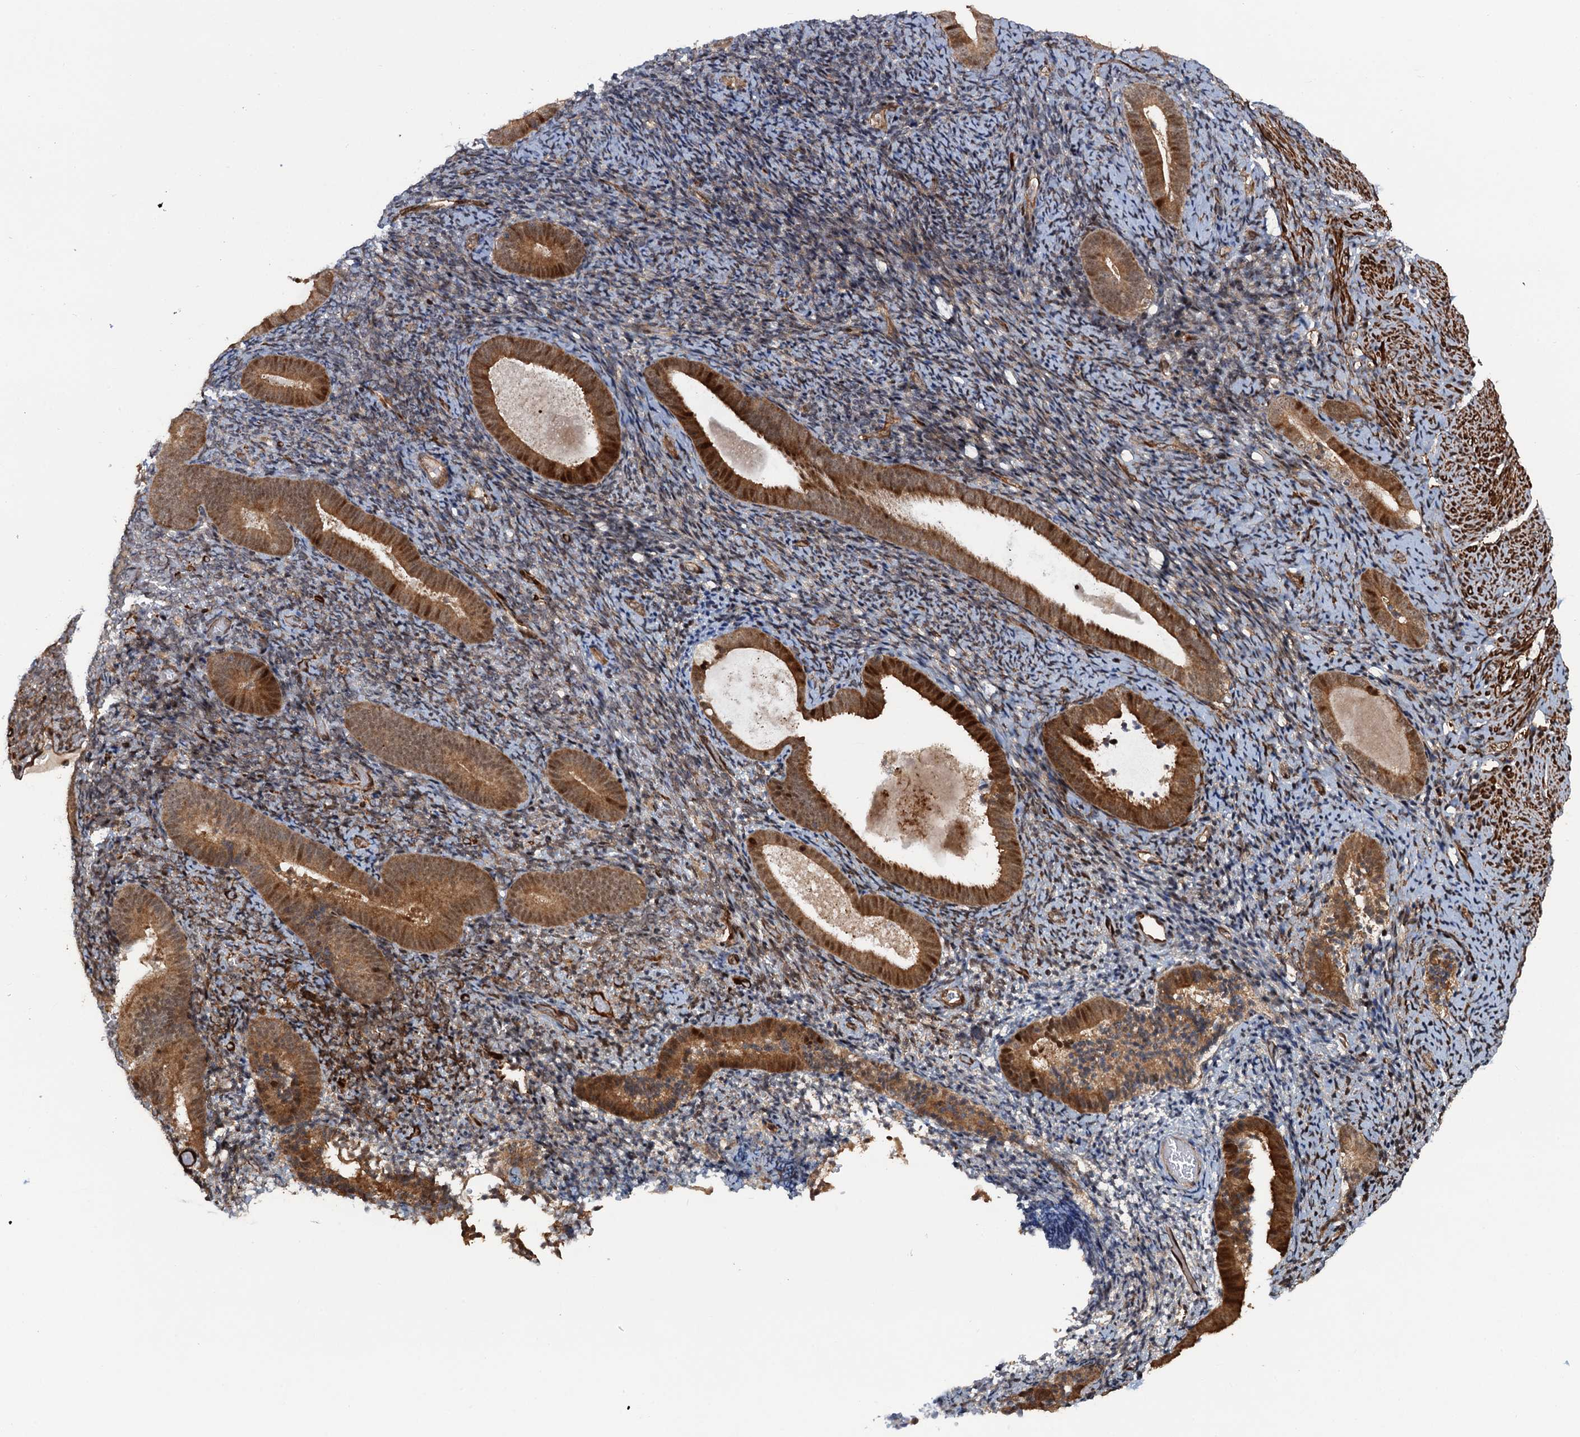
{"staining": {"intensity": "weak", "quantity": "25%-75%", "location": "cytoplasmic/membranous"}, "tissue": "endometrium", "cell_type": "Cells in endometrial stroma", "image_type": "normal", "snomed": [{"axis": "morphology", "description": "Normal tissue, NOS"}, {"axis": "topography", "description": "Endometrium"}], "caption": "Protein staining exhibits weak cytoplasmic/membranous positivity in about 25%-75% of cells in endometrial stroma in normal endometrium.", "gene": "SNRNP25", "patient": {"sex": "female", "age": 51}}